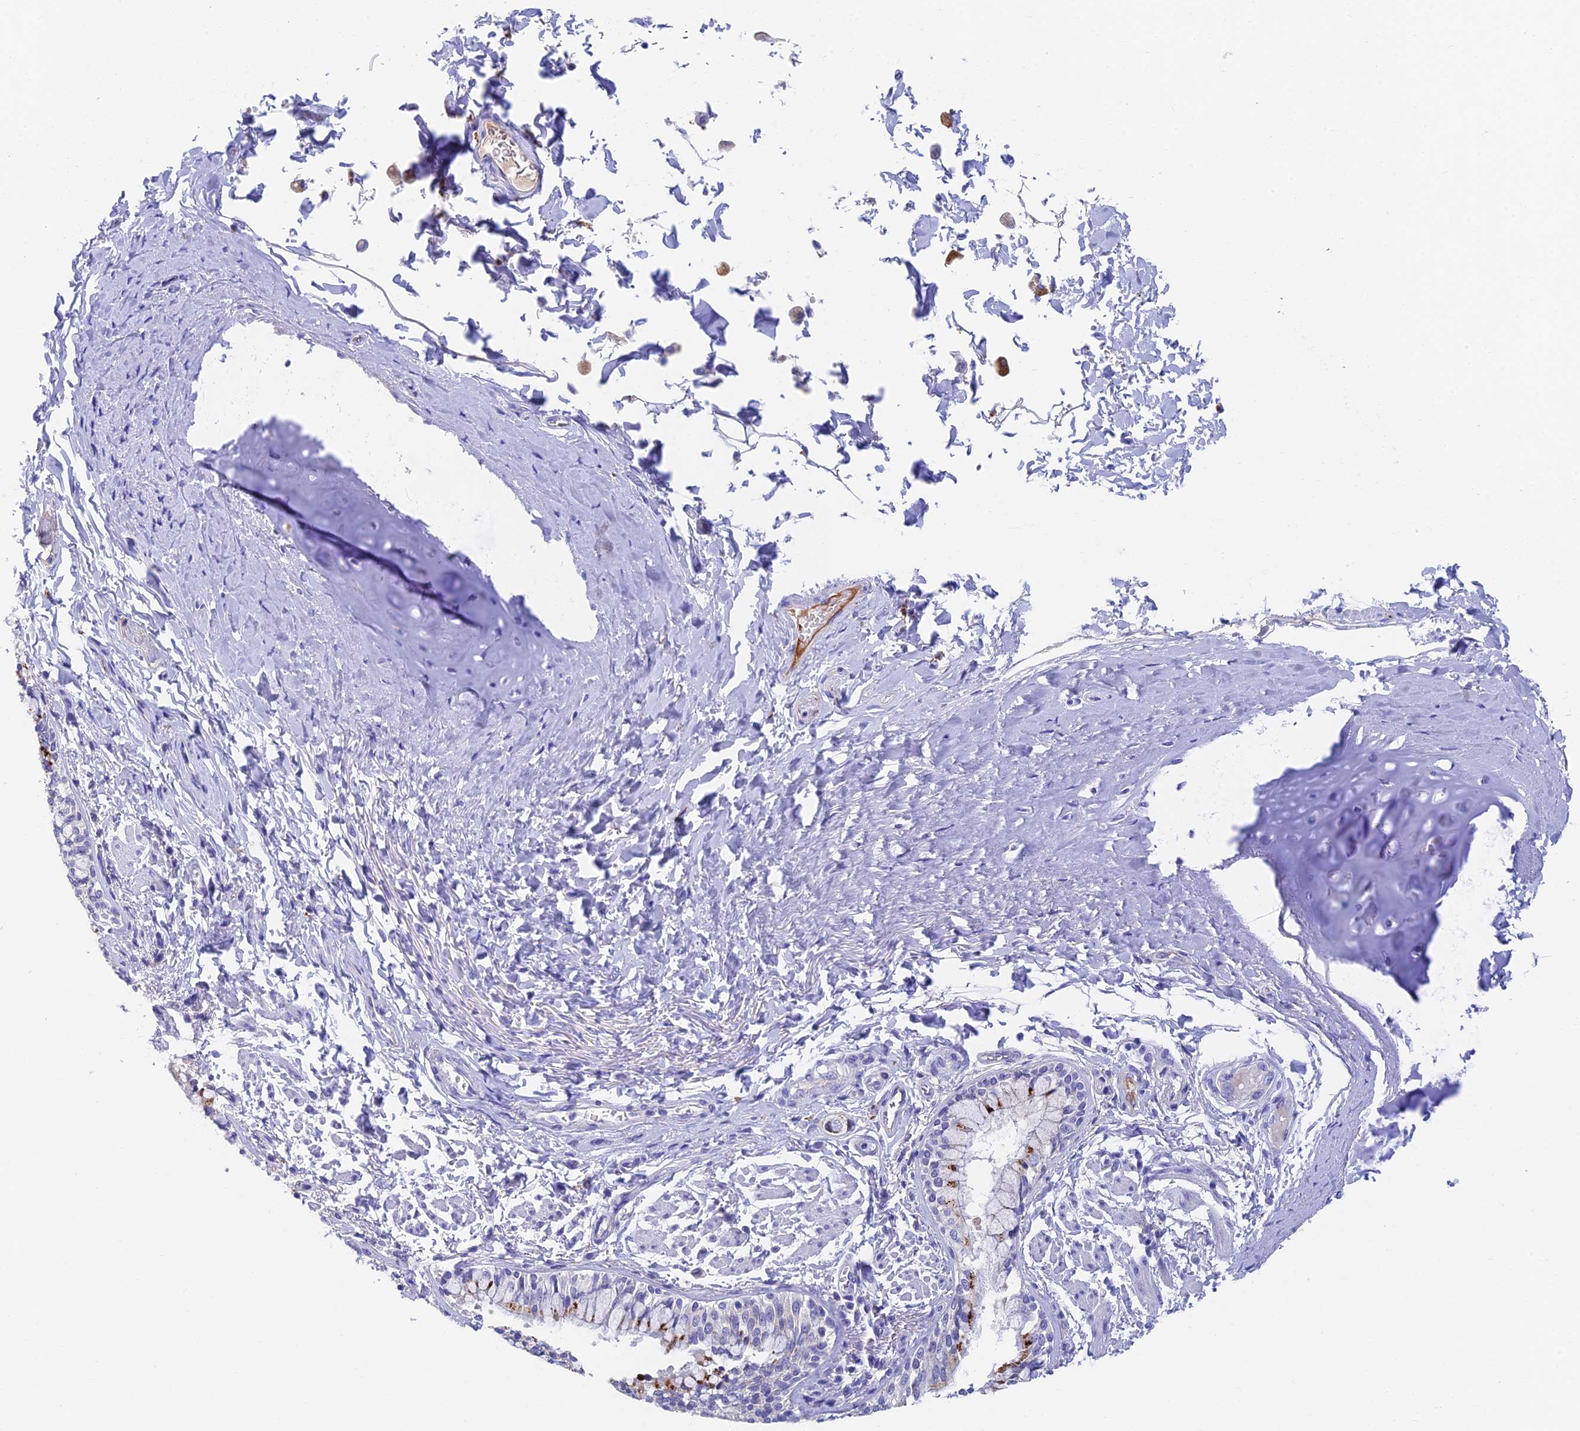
{"staining": {"intensity": "moderate", "quantity": "25%-75%", "location": "cytoplasmic/membranous"}, "tissue": "bronchus", "cell_type": "Respiratory epithelial cells", "image_type": "normal", "snomed": [{"axis": "morphology", "description": "Normal tissue, NOS"}, {"axis": "morphology", "description": "Inflammation, NOS"}, {"axis": "topography", "description": "Lung"}], "caption": "Immunohistochemical staining of unremarkable bronchus reveals moderate cytoplasmic/membranous protein staining in approximately 25%-75% of respiratory epithelial cells.", "gene": "ADAMTS13", "patient": {"sex": "female", "age": 46}}